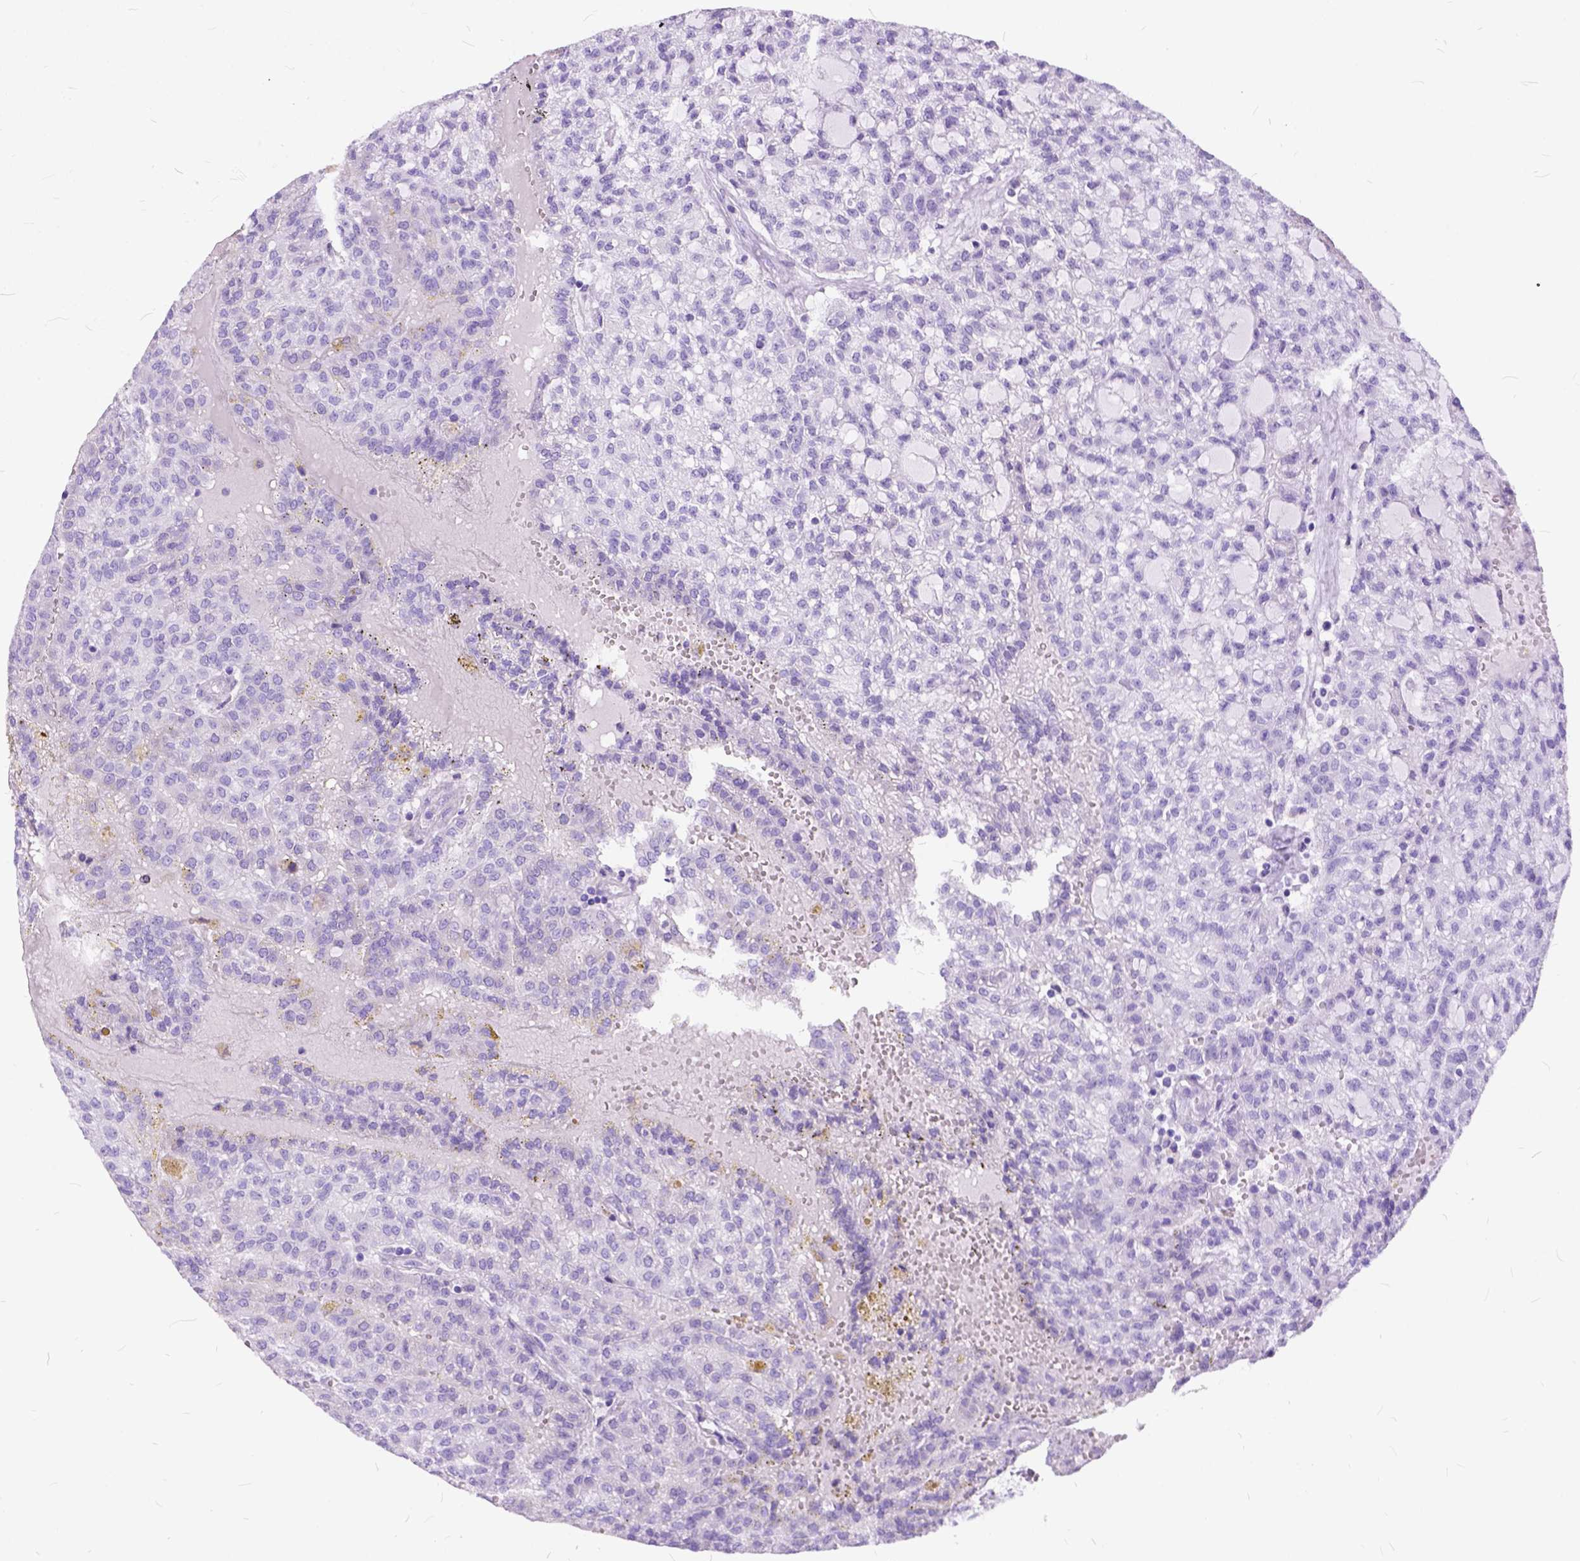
{"staining": {"intensity": "negative", "quantity": "none", "location": "none"}, "tissue": "renal cancer", "cell_type": "Tumor cells", "image_type": "cancer", "snomed": [{"axis": "morphology", "description": "Adenocarcinoma, NOS"}, {"axis": "topography", "description": "Kidney"}], "caption": "Adenocarcinoma (renal) was stained to show a protein in brown. There is no significant expression in tumor cells.", "gene": "C1QTNF3", "patient": {"sex": "male", "age": 63}}